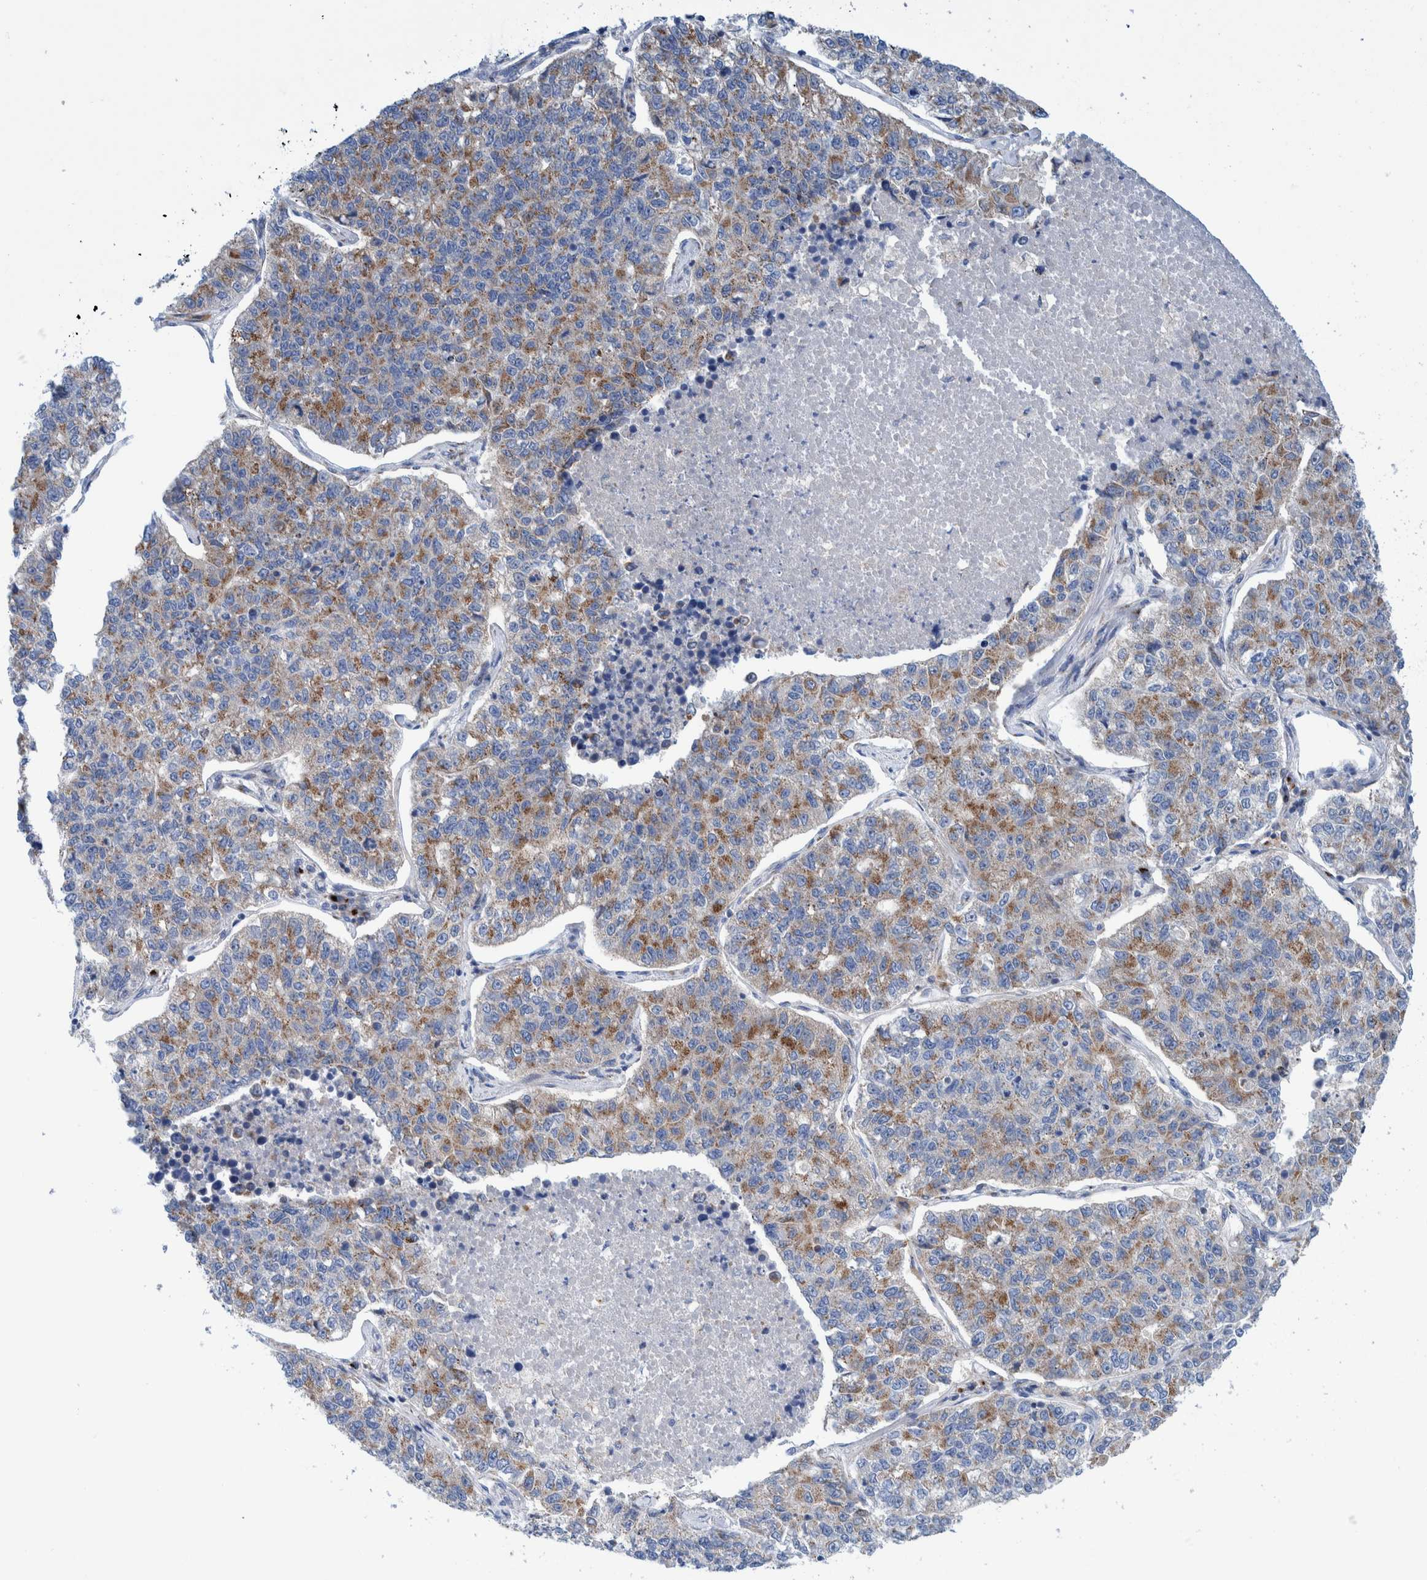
{"staining": {"intensity": "moderate", "quantity": "25%-75%", "location": "cytoplasmic/membranous"}, "tissue": "lung cancer", "cell_type": "Tumor cells", "image_type": "cancer", "snomed": [{"axis": "morphology", "description": "Adenocarcinoma, NOS"}, {"axis": "topography", "description": "Lung"}], "caption": "The immunohistochemical stain labels moderate cytoplasmic/membranous expression in tumor cells of lung cancer tissue.", "gene": "TRIM58", "patient": {"sex": "male", "age": 49}}